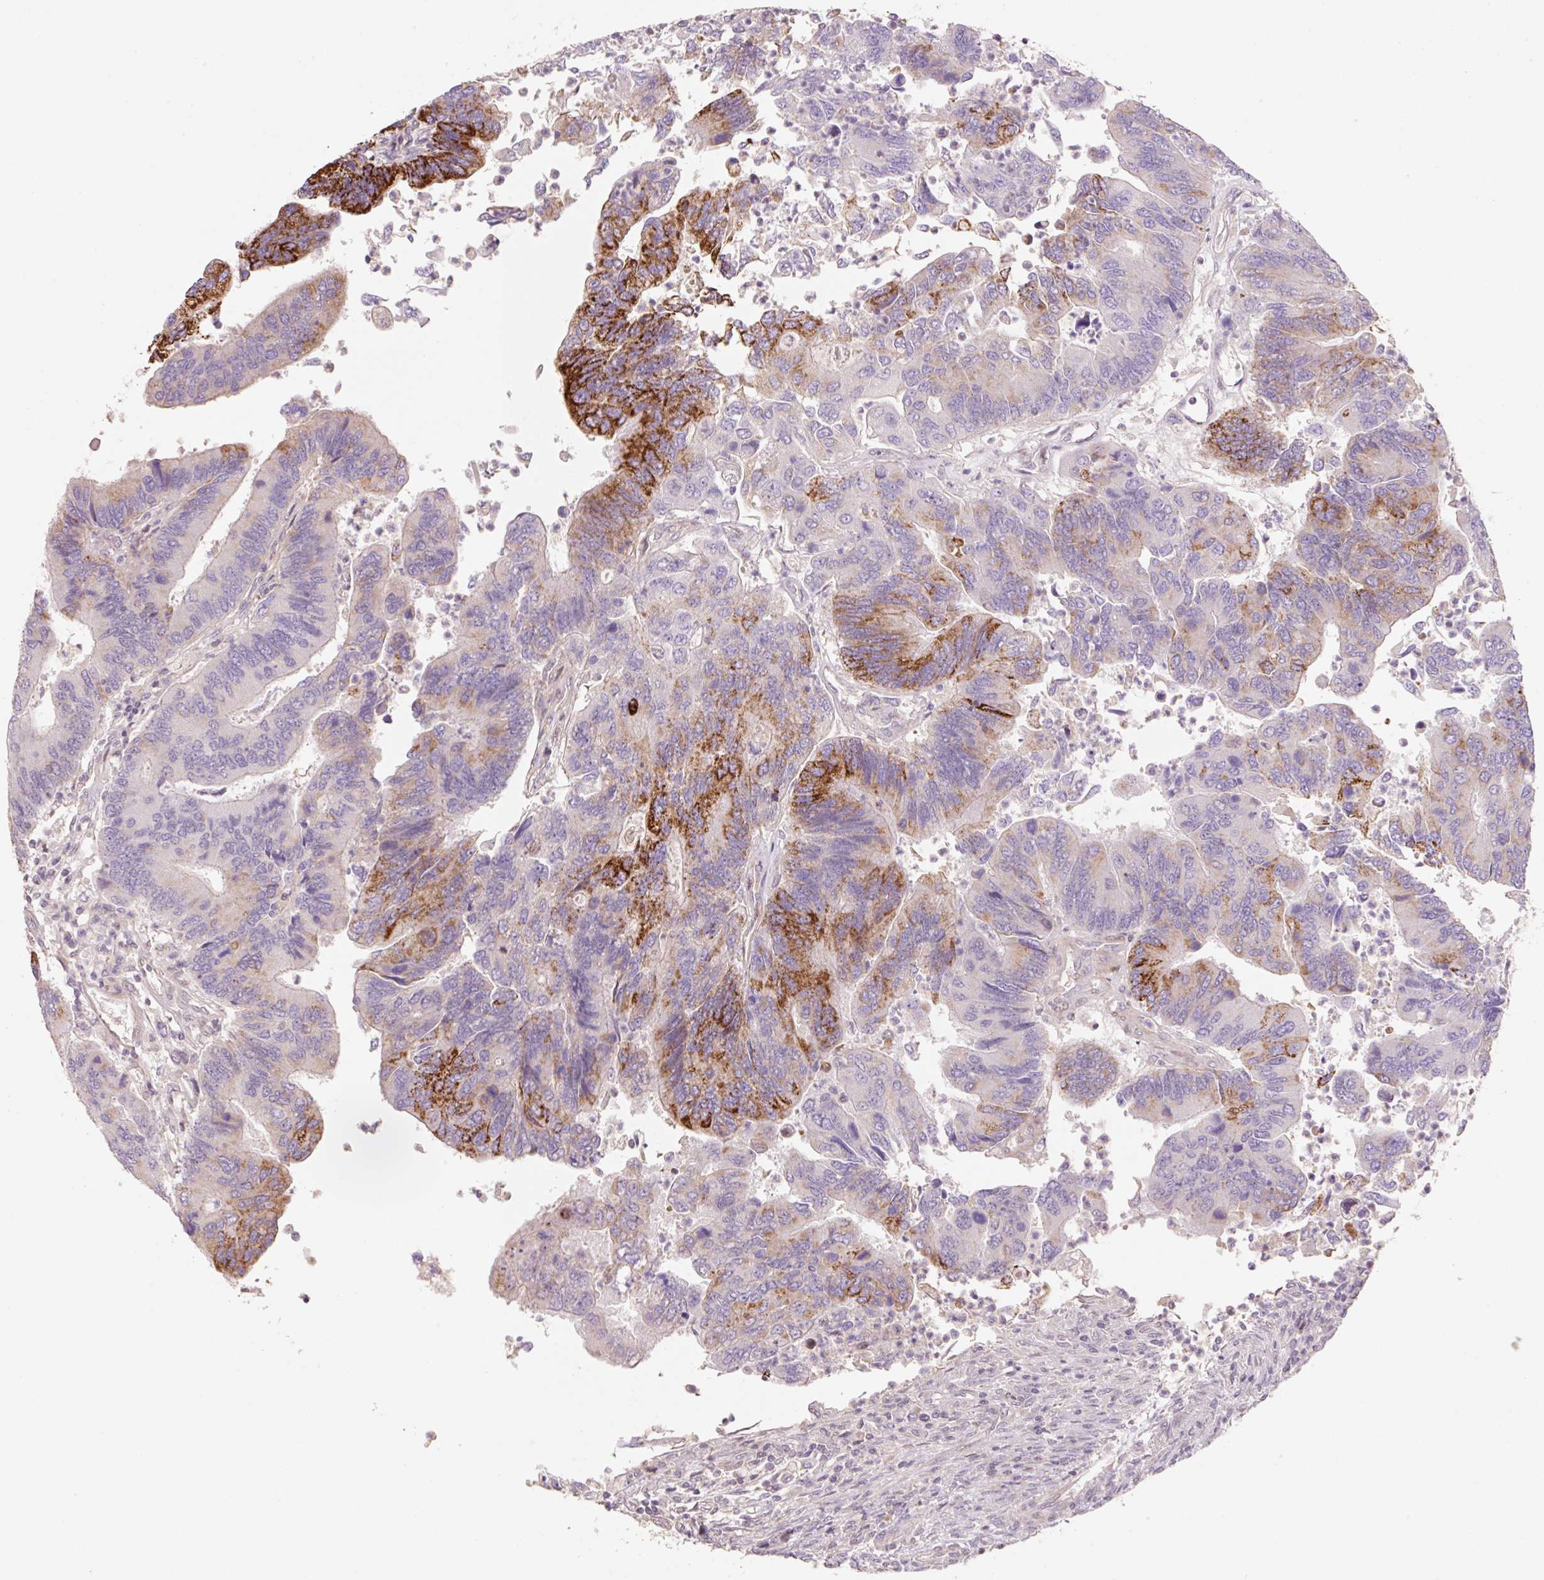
{"staining": {"intensity": "strong", "quantity": "<25%", "location": "cytoplasmic/membranous"}, "tissue": "colorectal cancer", "cell_type": "Tumor cells", "image_type": "cancer", "snomed": [{"axis": "morphology", "description": "Adenocarcinoma, NOS"}, {"axis": "topography", "description": "Colon"}], "caption": "A brown stain labels strong cytoplasmic/membranous positivity of a protein in colorectal adenocarcinoma tumor cells. (Brightfield microscopy of DAB IHC at high magnification).", "gene": "ZNF552", "patient": {"sex": "female", "age": 67}}